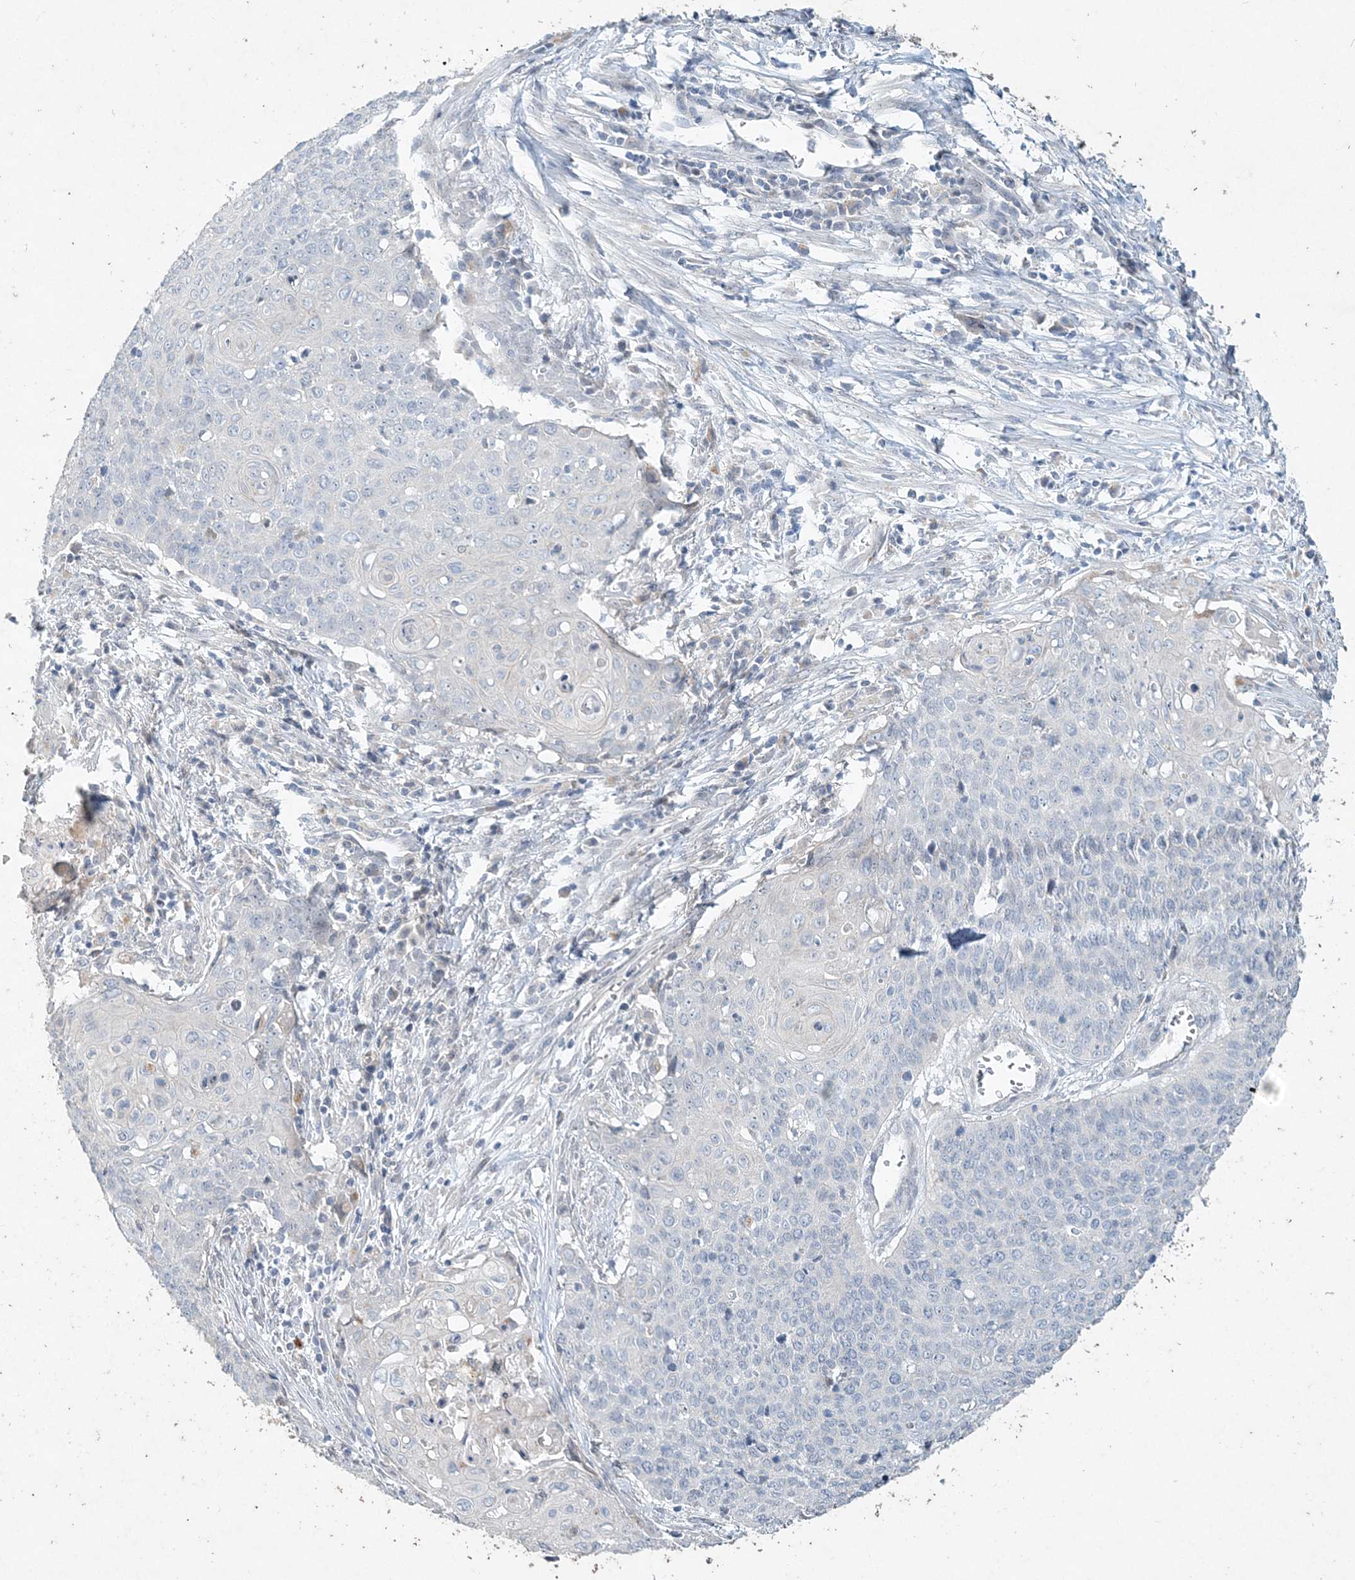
{"staining": {"intensity": "negative", "quantity": "none", "location": "none"}, "tissue": "cervical cancer", "cell_type": "Tumor cells", "image_type": "cancer", "snomed": [{"axis": "morphology", "description": "Squamous cell carcinoma, NOS"}, {"axis": "topography", "description": "Cervix"}], "caption": "Immunohistochemistry (IHC) of cervical squamous cell carcinoma exhibits no expression in tumor cells.", "gene": "DNAH5", "patient": {"sex": "female", "age": 39}}